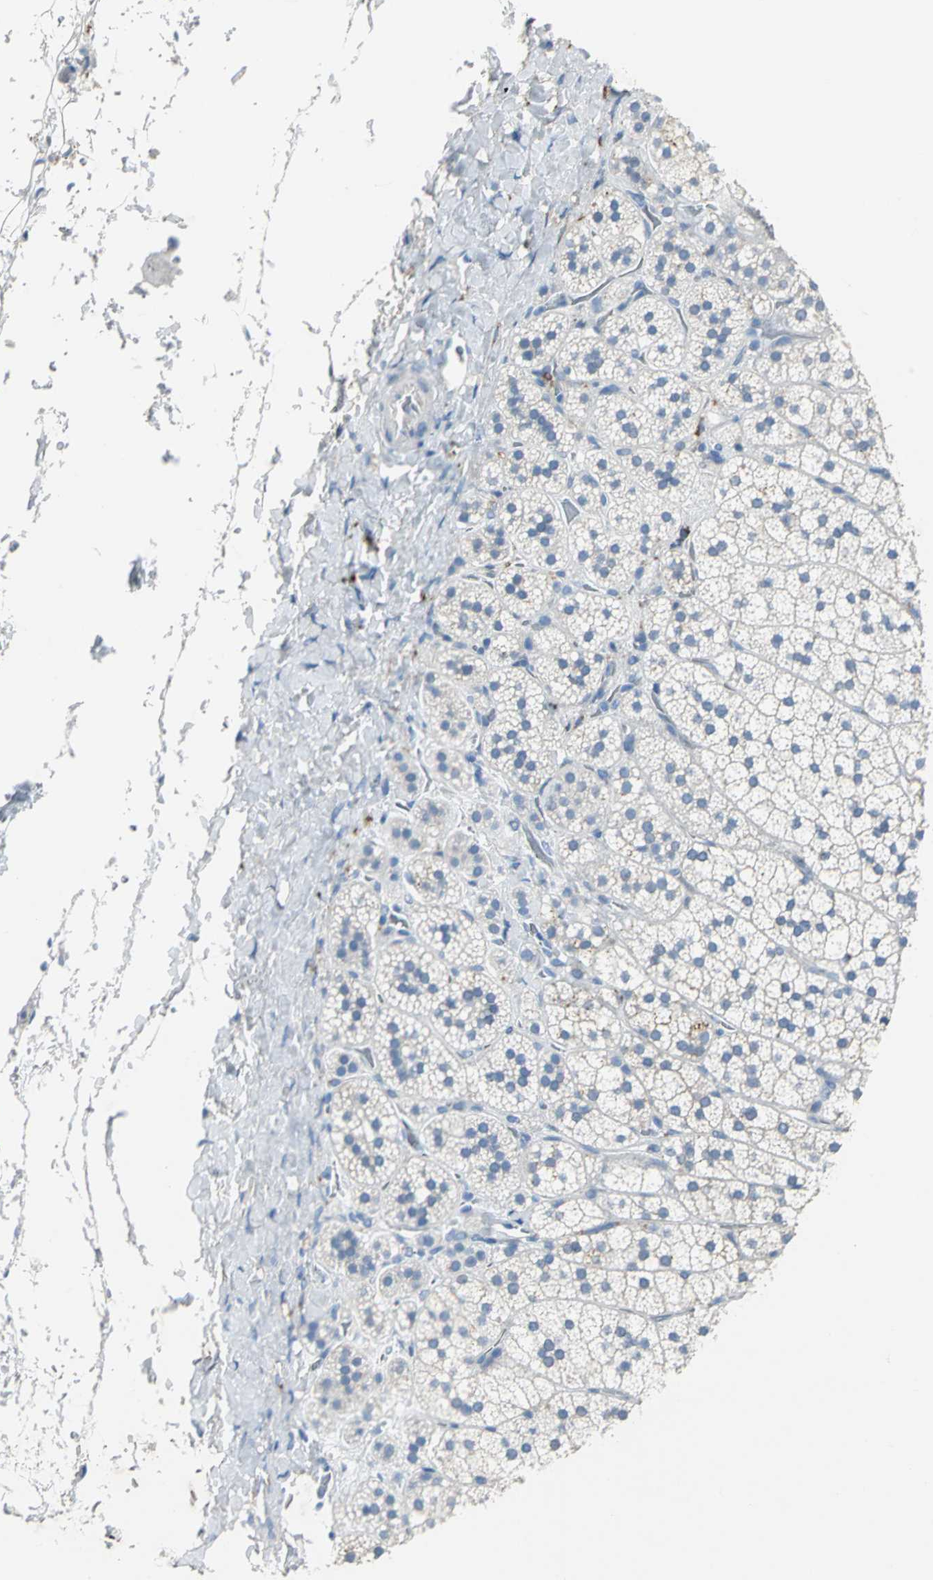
{"staining": {"intensity": "moderate", "quantity": "<25%", "location": "cytoplasmic/membranous"}, "tissue": "adrenal gland", "cell_type": "Glandular cells", "image_type": "normal", "snomed": [{"axis": "morphology", "description": "Normal tissue, NOS"}, {"axis": "topography", "description": "Adrenal gland"}], "caption": "Immunohistochemical staining of benign adrenal gland displays <25% levels of moderate cytoplasmic/membranous protein staining in approximately <25% of glandular cells. The staining is performed using DAB brown chromogen to label protein expression. The nuclei are counter-stained blue using hematoxylin.", "gene": "PTGDS", "patient": {"sex": "female", "age": 44}}